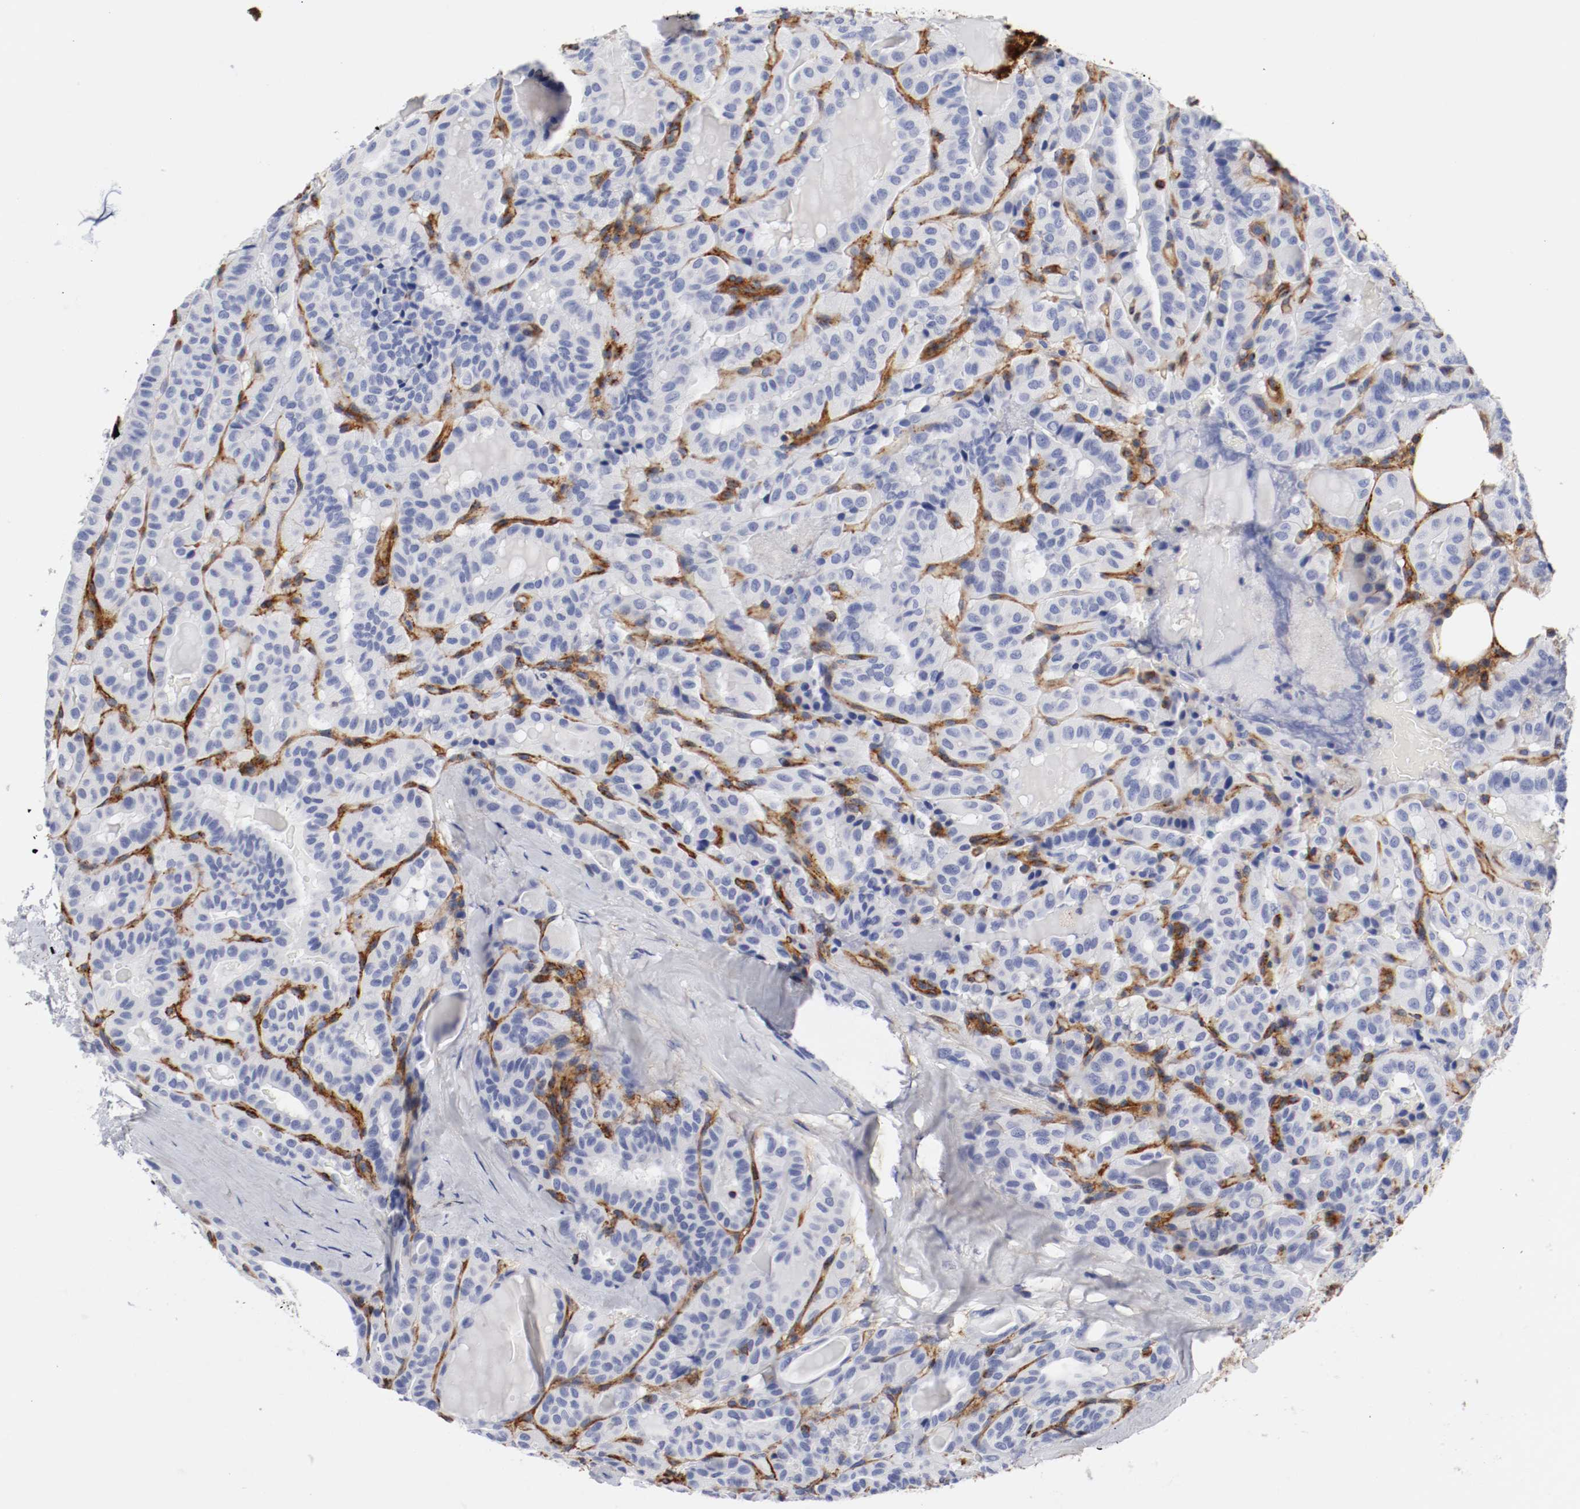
{"staining": {"intensity": "negative", "quantity": "none", "location": "none"}, "tissue": "thyroid cancer", "cell_type": "Tumor cells", "image_type": "cancer", "snomed": [{"axis": "morphology", "description": "Papillary adenocarcinoma, NOS"}, {"axis": "topography", "description": "Thyroid gland"}], "caption": "Tumor cells show no significant positivity in thyroid papillary adenocarcinoma. (DAB (3,3'-diaminobenzidine) immunohistochemistry (IHC), high magnification).", "gene": "IFITM1", "patient": {"sex": "male", "age": 77}}